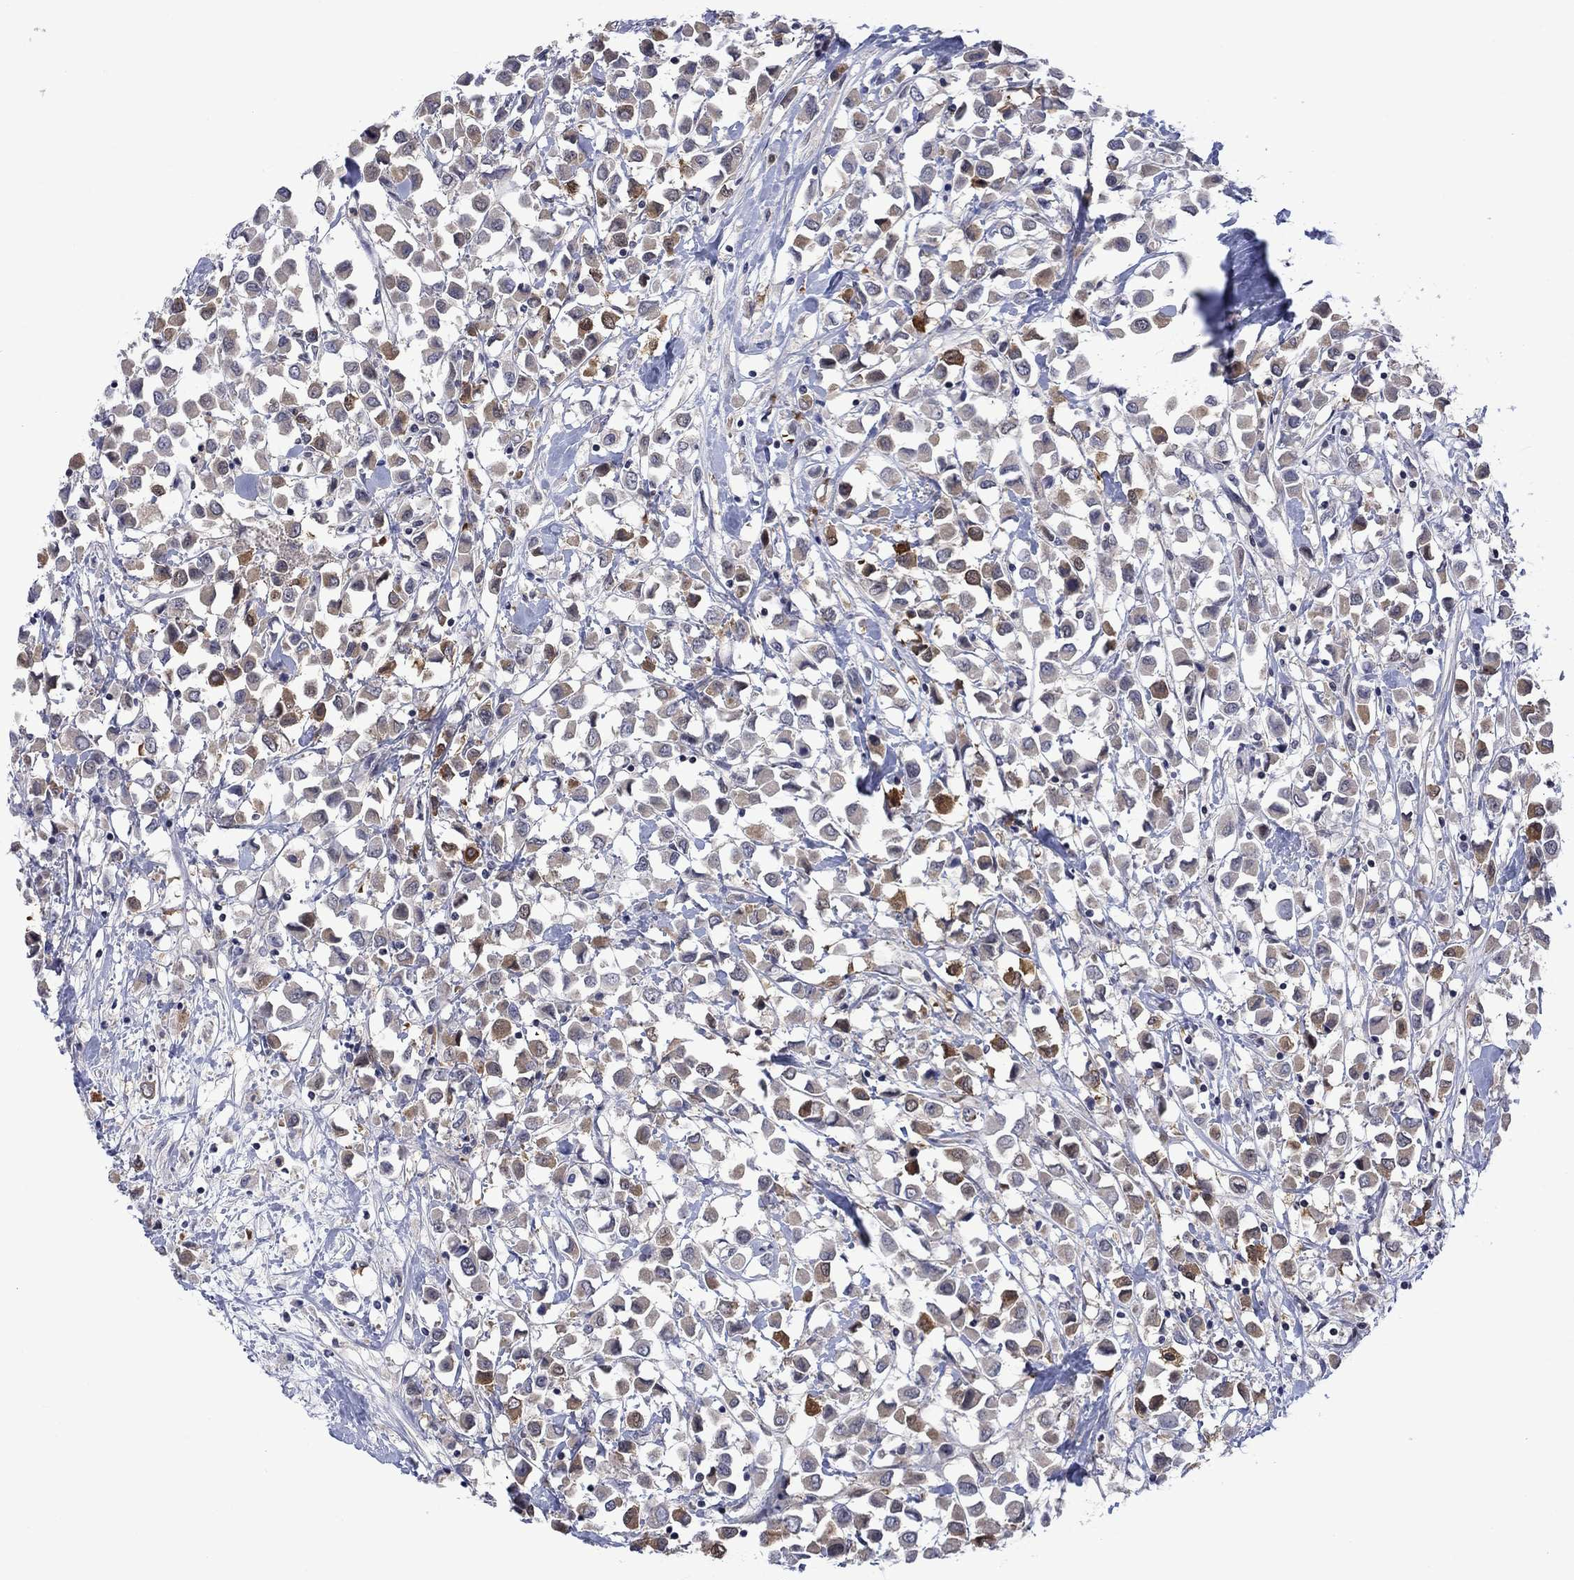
{"staining": {"intensity": "moderate", "quantity": "<25%", "location": "cytoplasmic/membranous"}, "tissue": "breast cancer", "cell_type": "Tumor cells", "image_type": "cancer", "snomed": [{"axis": "morphology", "description": "Duct carcinoma"}, {"axis": "topography", "description": "Breast"}], "caption": "Immunohistochemistry (DAB (3,3'-diaminobenzidine)) staining of human breast infiltrating ductal carcinoma exhibits moderate cytoplasmic/membranous protein expression in approximately <25% of tumor cells. (Brightfield microscopy of DAB IHC at high magnification).", "gene": "AGL", "patient": {"sex": "female", "age": 61}}